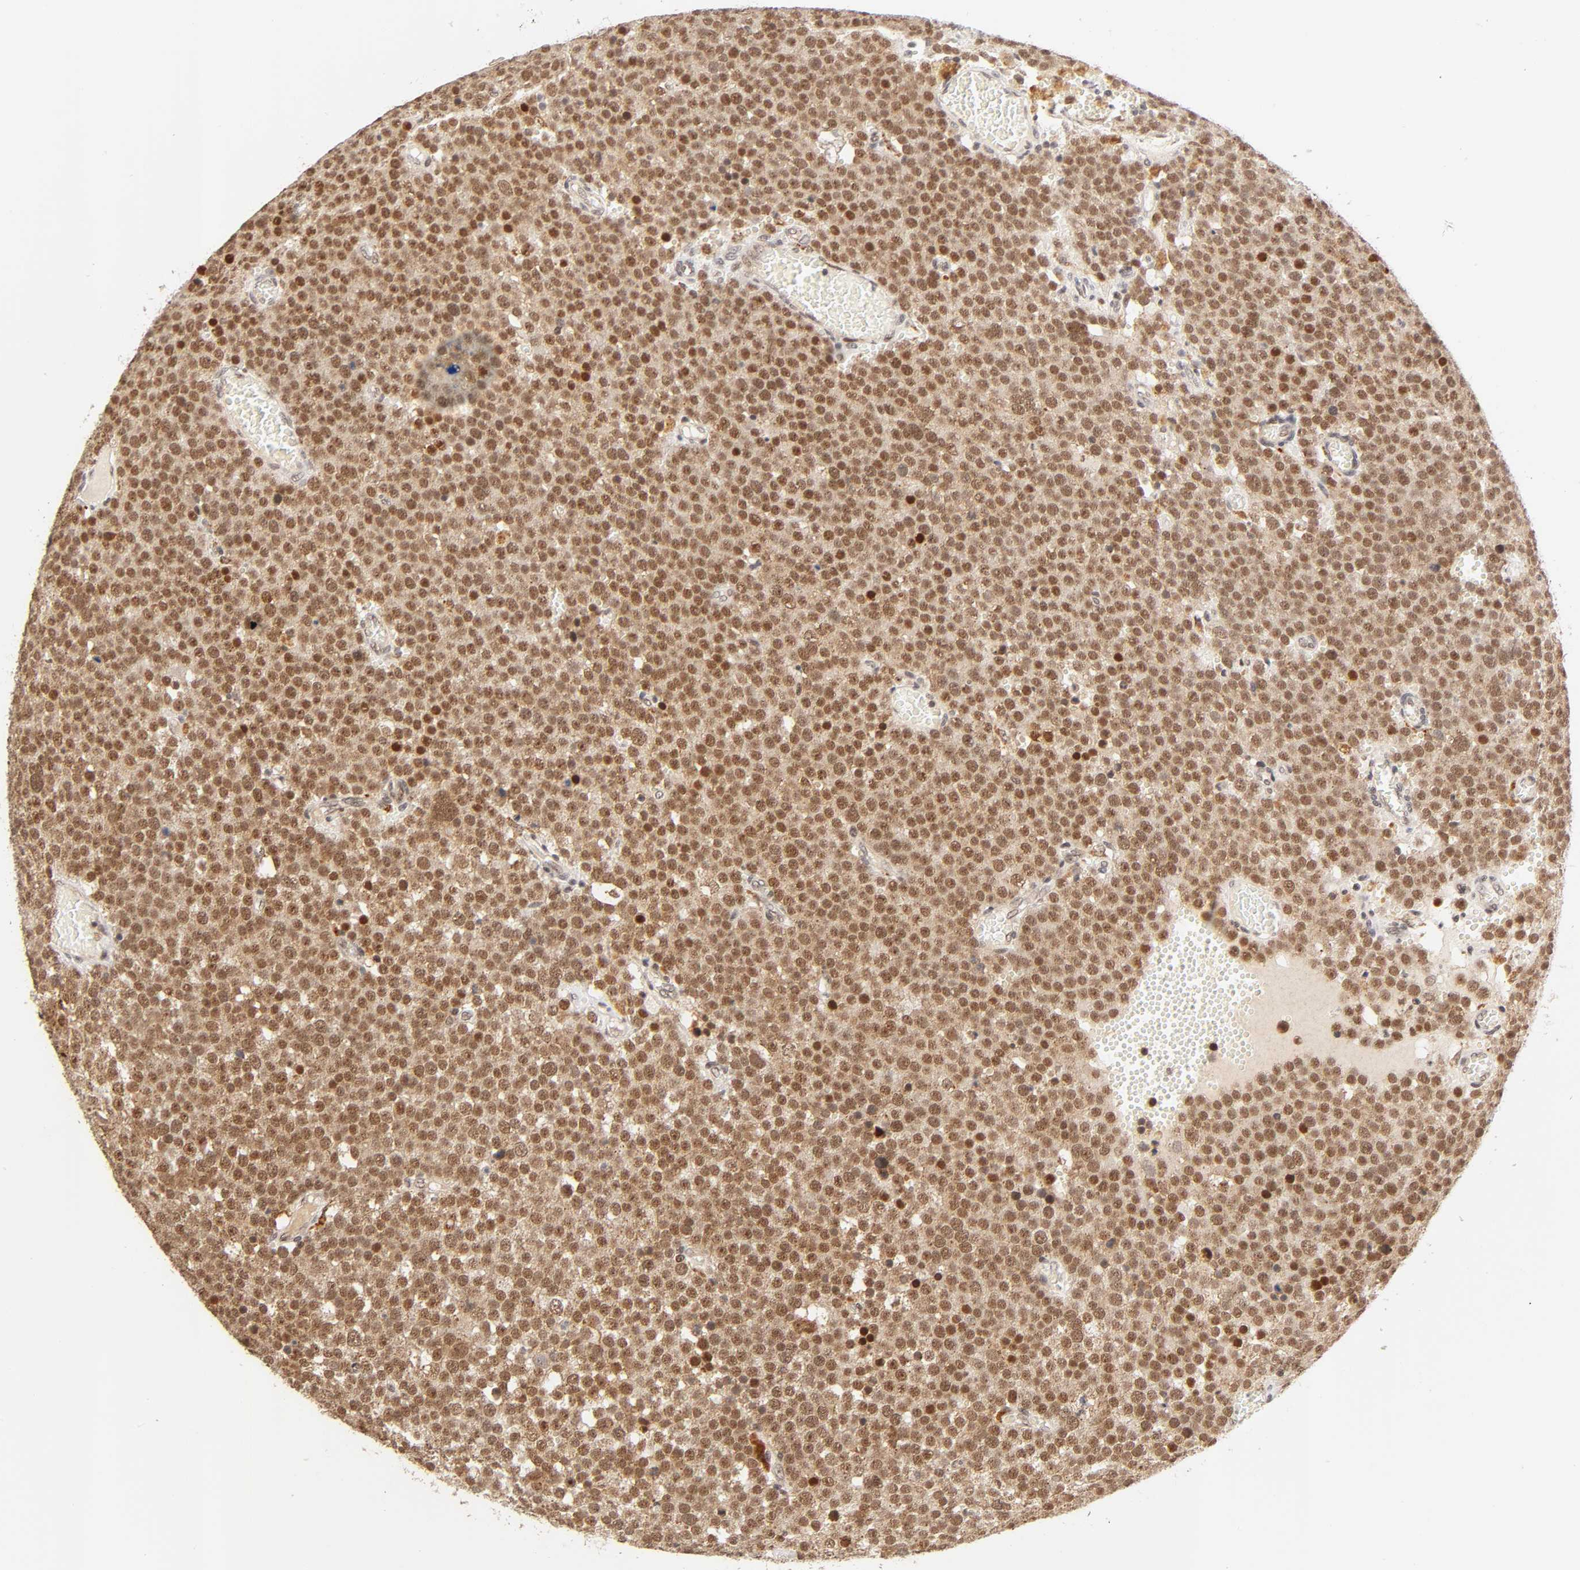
{"staining": {"intensity": "strong", "quantity": ">75%", "location": "cytoplasmic/membranous,nuclear"}, "tissue": "testis cancer", "cell_type": "Tumor cells", "image_type": "cancer", "snomed": [{"axis": "morphology", "description": "Seminoma, NOS"}, {"axis": "topography", "description": "Testis"}], "caption": "Protein staining demonstrates strong cytoplasmic/membranous and nuclear staining in about >75% of tumor cells in testis seminoma.", "gene": "TAF10", "patient": {"sex": "male", "age": 71}}